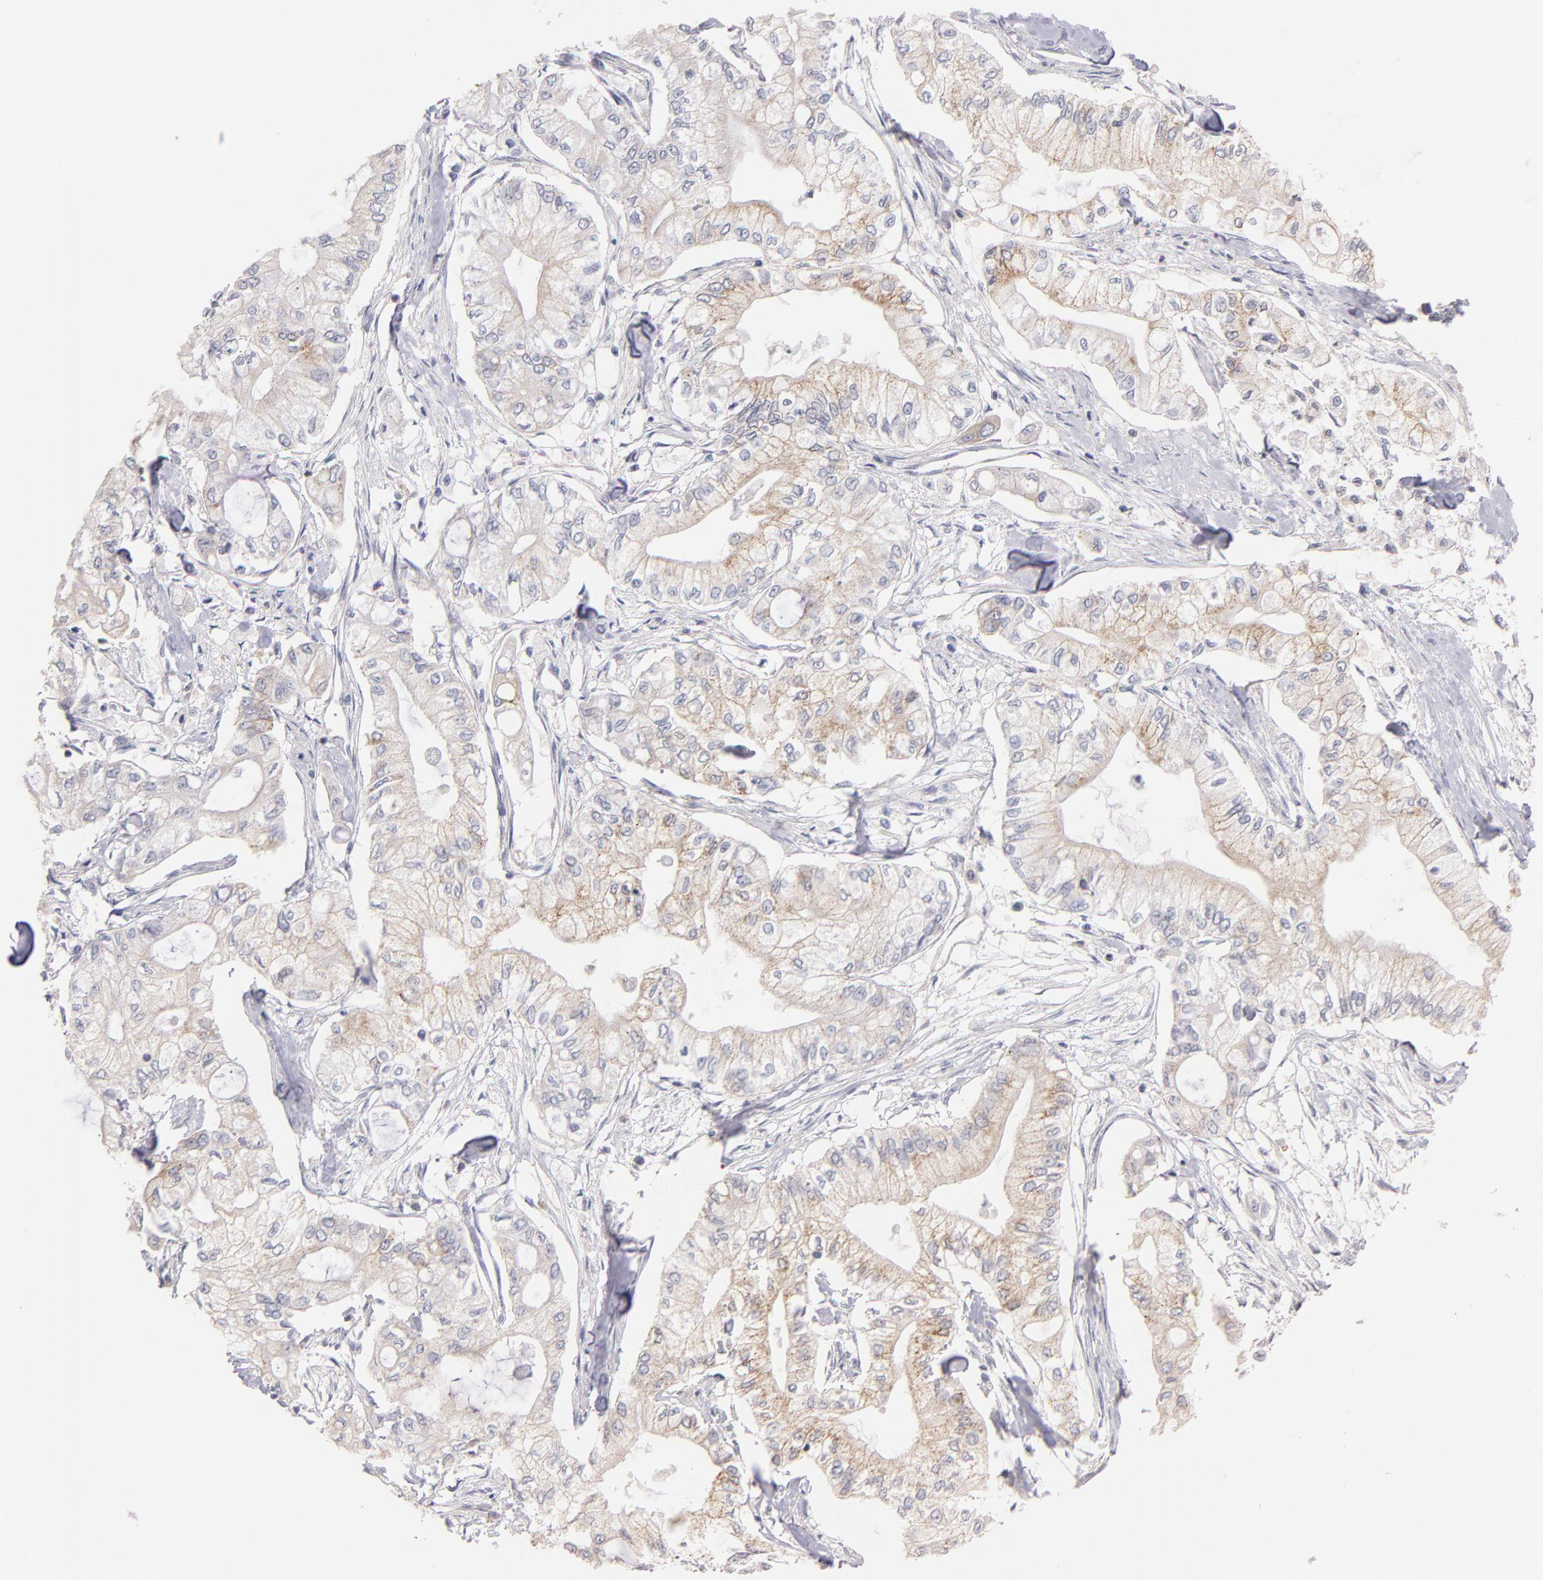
{"staining": {"intensity": "weak", "quantity": "25%-75%", "location": "cytoplasmic/membranous"}, "tissue": "pancreatic cancer", "cell_type": "Tumor cells", "image_type": "cancer", "snomed": [{"axis": "morphology", "description": "Adenocarcinoma, NOS"}, {"axis": "topography", "description": "Pancreas"}], "caption": "A brown stain highlights weak cytoplasmic/membranous expression of a protein in pancreatic adenocarcinoma tumor cells.", "gene": "BID", "patient": {"sex": "male", "age": 79}}